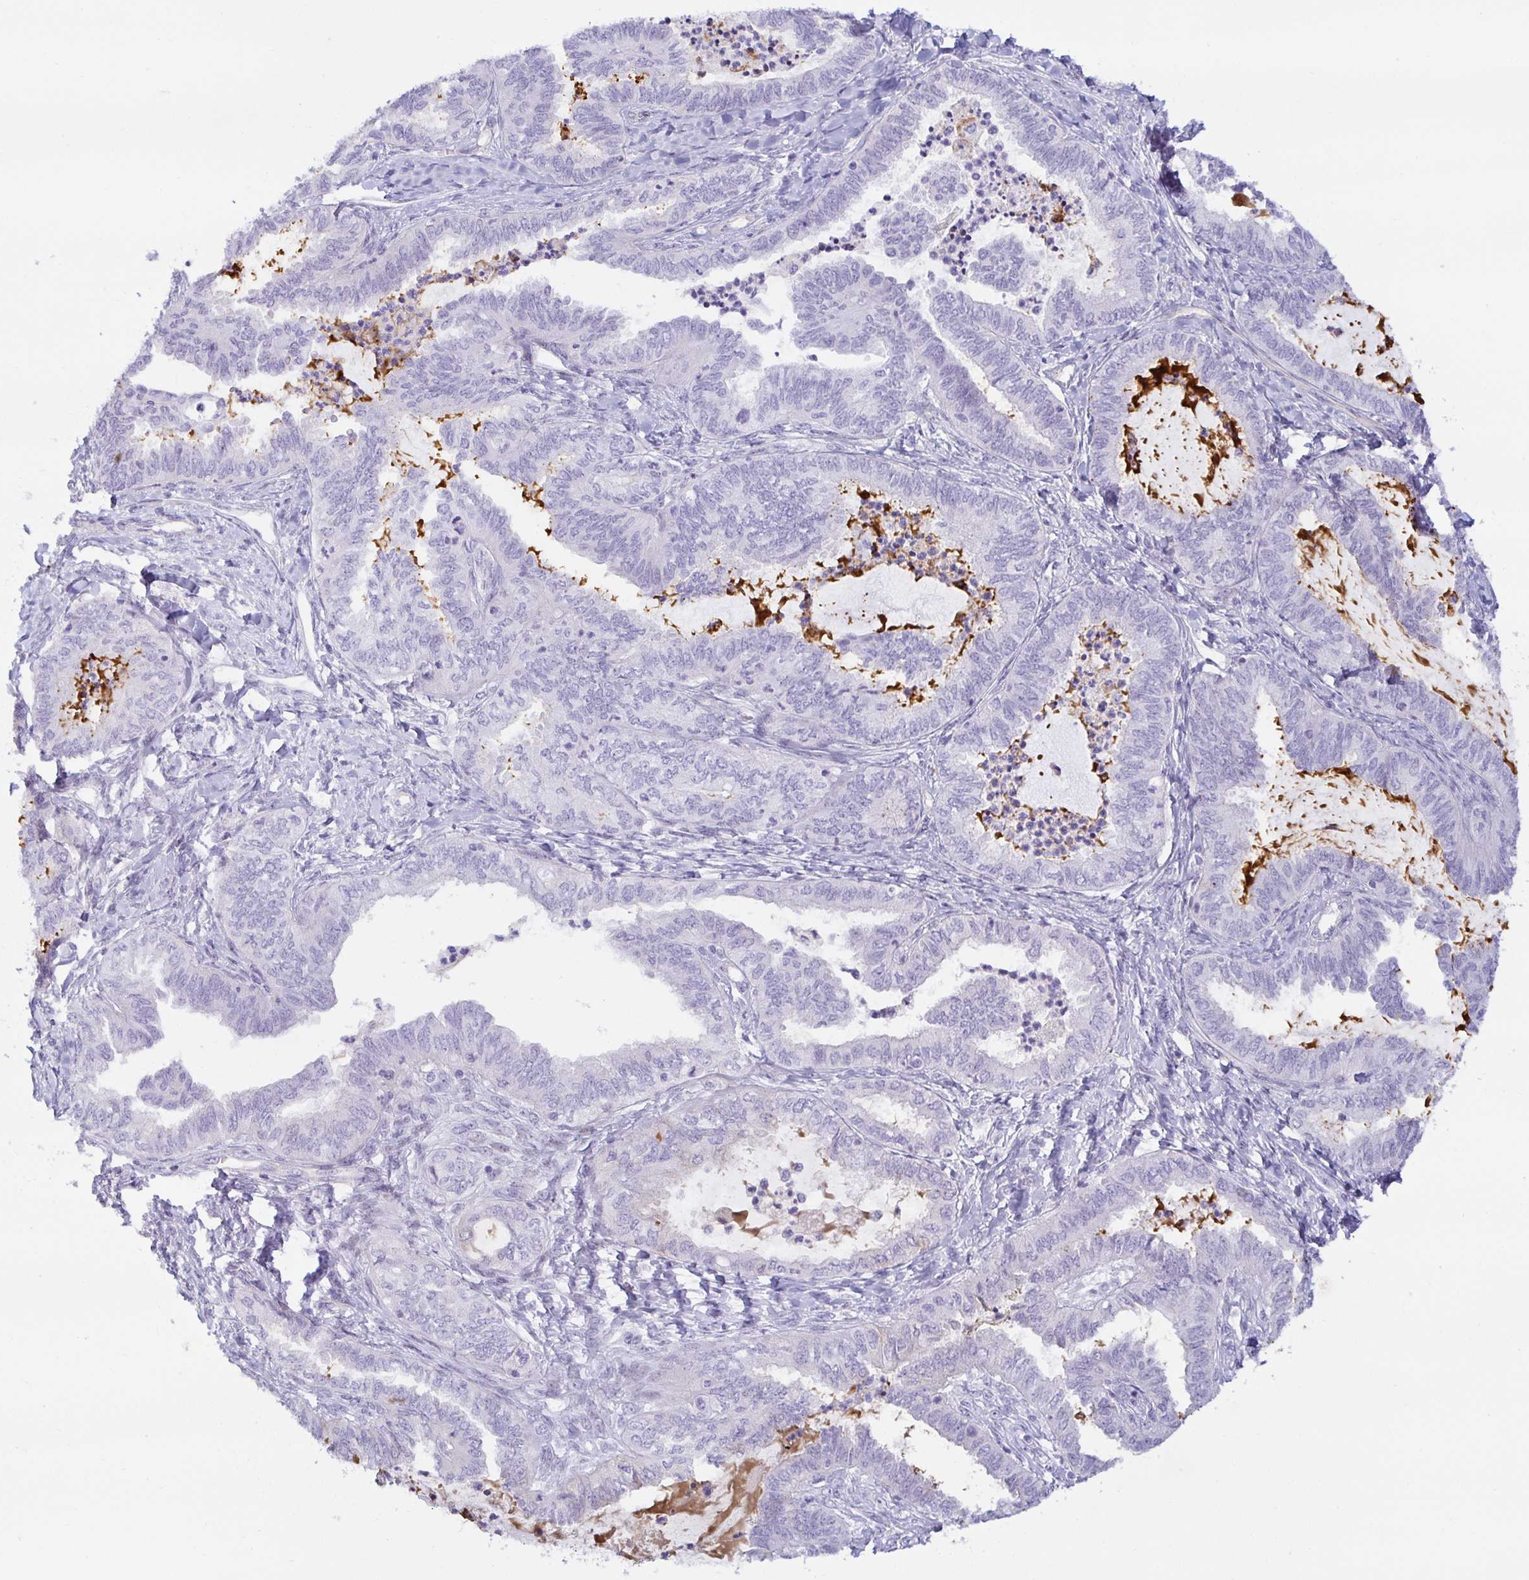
{"staining": {"intensity": "negative", "quantity": "none", "location": "none"}, "tissue": "ovarian cancer", "cell_type": "Tumor cells", "image_type": "cancer", "snomed": [{"axis": "morphology", "description": "Carcinoma, endometroid"}, {"axis": "topography", "description": "Ovary"}], "caption": "Immunohistochemical staining of endometroid carcinoma (ovarian) exhibits no significant expression in tumor cells.", "gene": "SPAG4", "patient": {"sex": "female", "age": 70}}